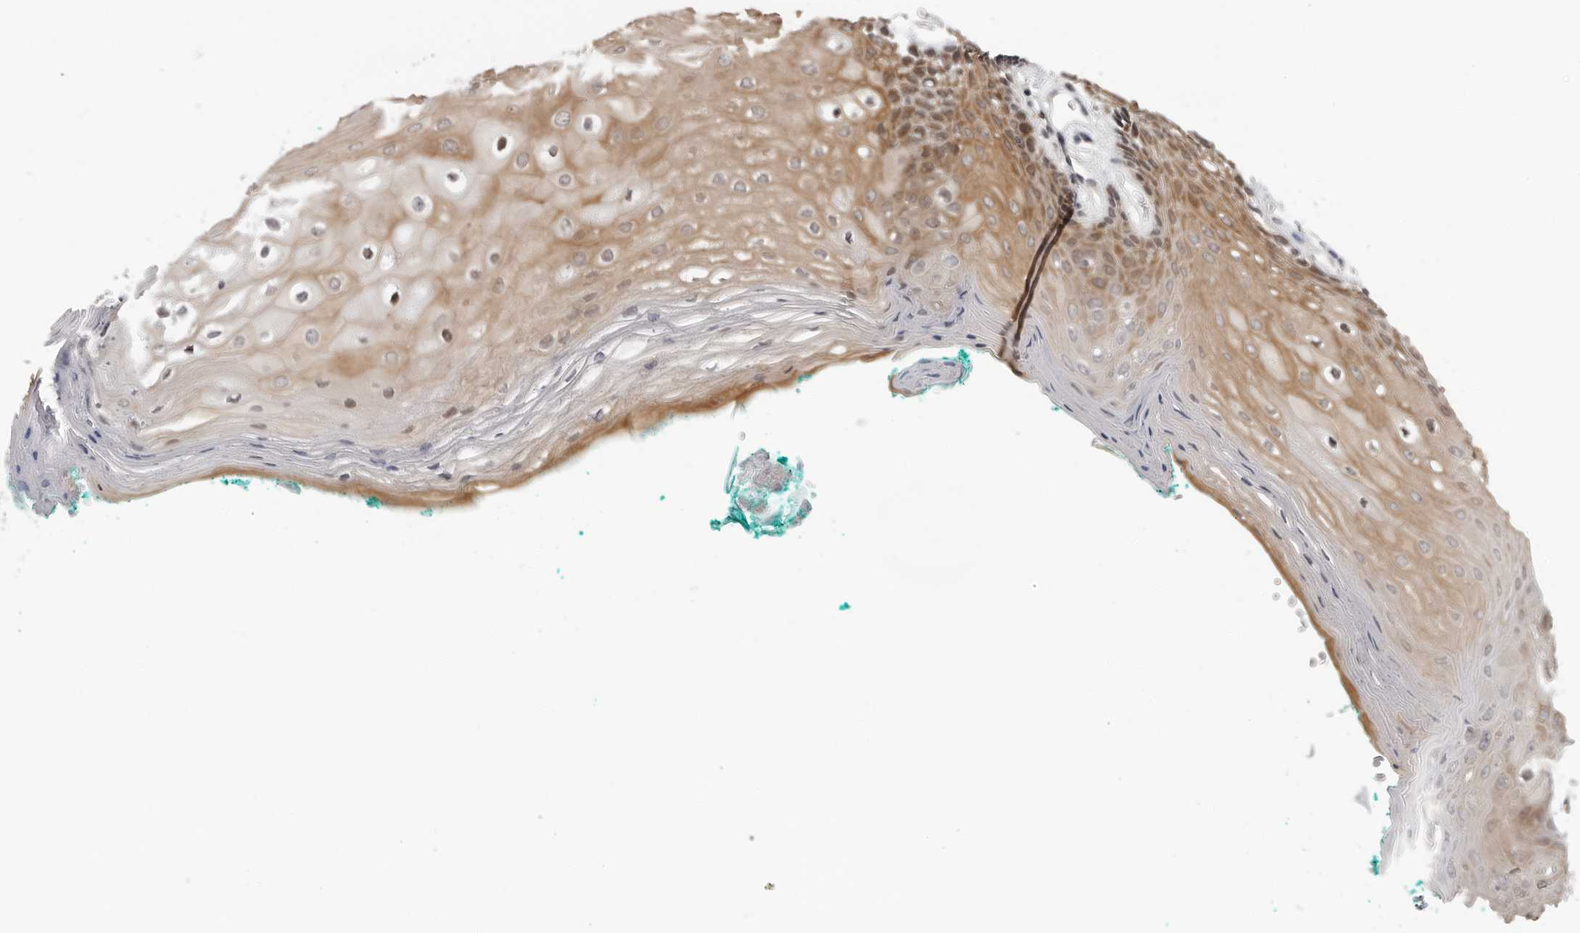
{"staining": {"intensity": "moderate", "quantity": ">75%", "location": "cytoplasmic/membranous"}, "tissue": "oral mucosa", "cell_type": "Squamous epithelial cells", "image_type": "normal", "snomed": [{"axis": "morphology", "description": "Normal tissue, NOS"}, {"axis": "topography", "description": "Skeletal muscle"}, {"axis": "topography", "description": "Oral tissue"}, {"axis": "topography", "description": "Peripheral nerve tissue"}], "caption": "Immunohistochemical staining of normal human oral mucosa reveals >75% levels of moderate cytoplasmic/membranous protein positivity in approximately >75% of squamous epithelial cells.", "gene": "PIP4K2C", "patient": {"sex": "female", "age": 84}}